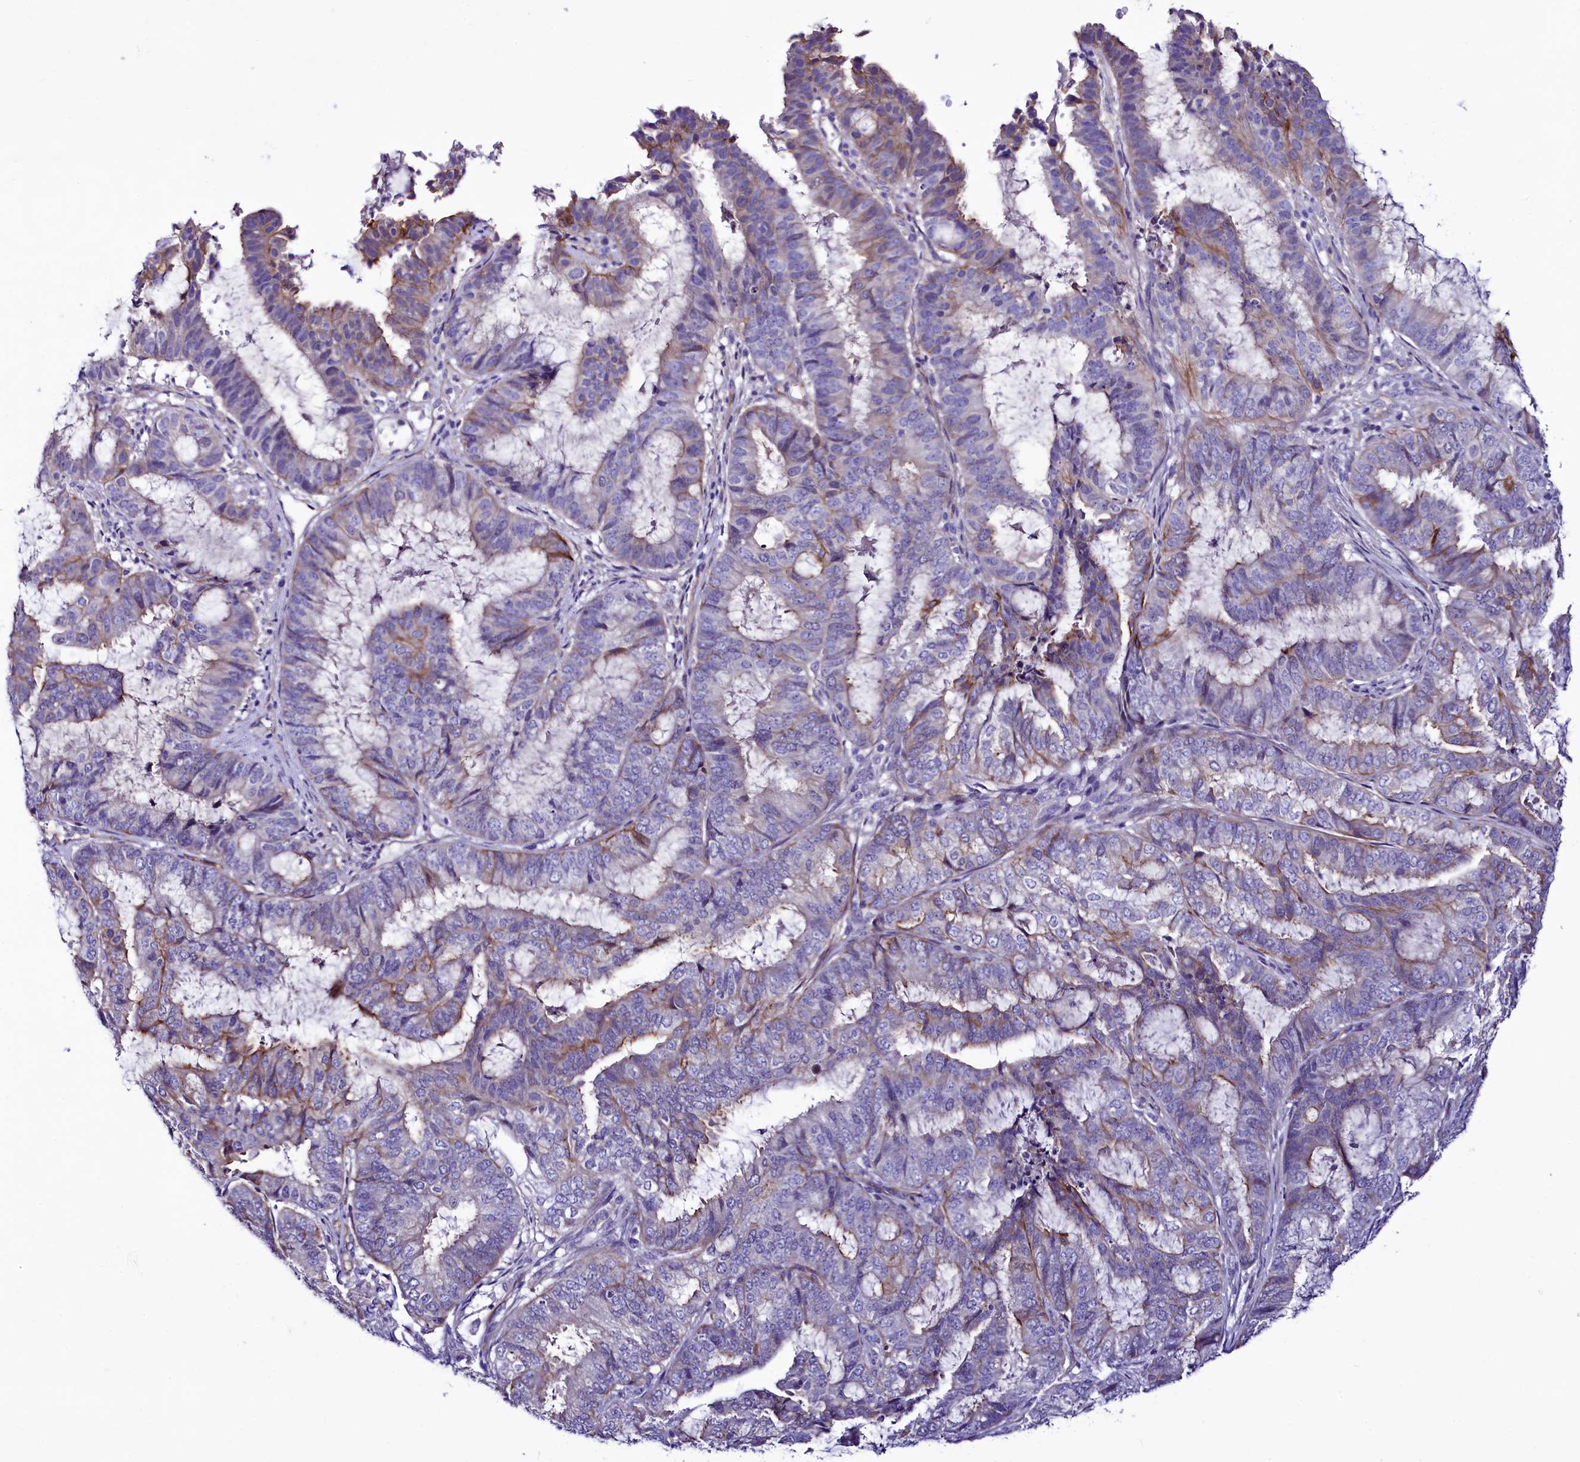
{"staining": {"intensity": "moderate", "quantity": "<25%", "location": "cytoplasmic/membranous"}, "tissue": "endometrial cancer", "cell_type": "Tumor cells", "image_type": "cancer", "snomed": [{"axis": "morphology", "description": "Adenocarcinoma, NOS"}, {"axis": "topography", "description": "Endometrium"}], "caption": "Immunohistochemical staining of human endometrial cancer reveals low levels of moderate cytoplasmic/membranous protein expression in about <25% of tumor cells.", "gene": "SLF1", "patient": {"sex": "female", "age": 51}}